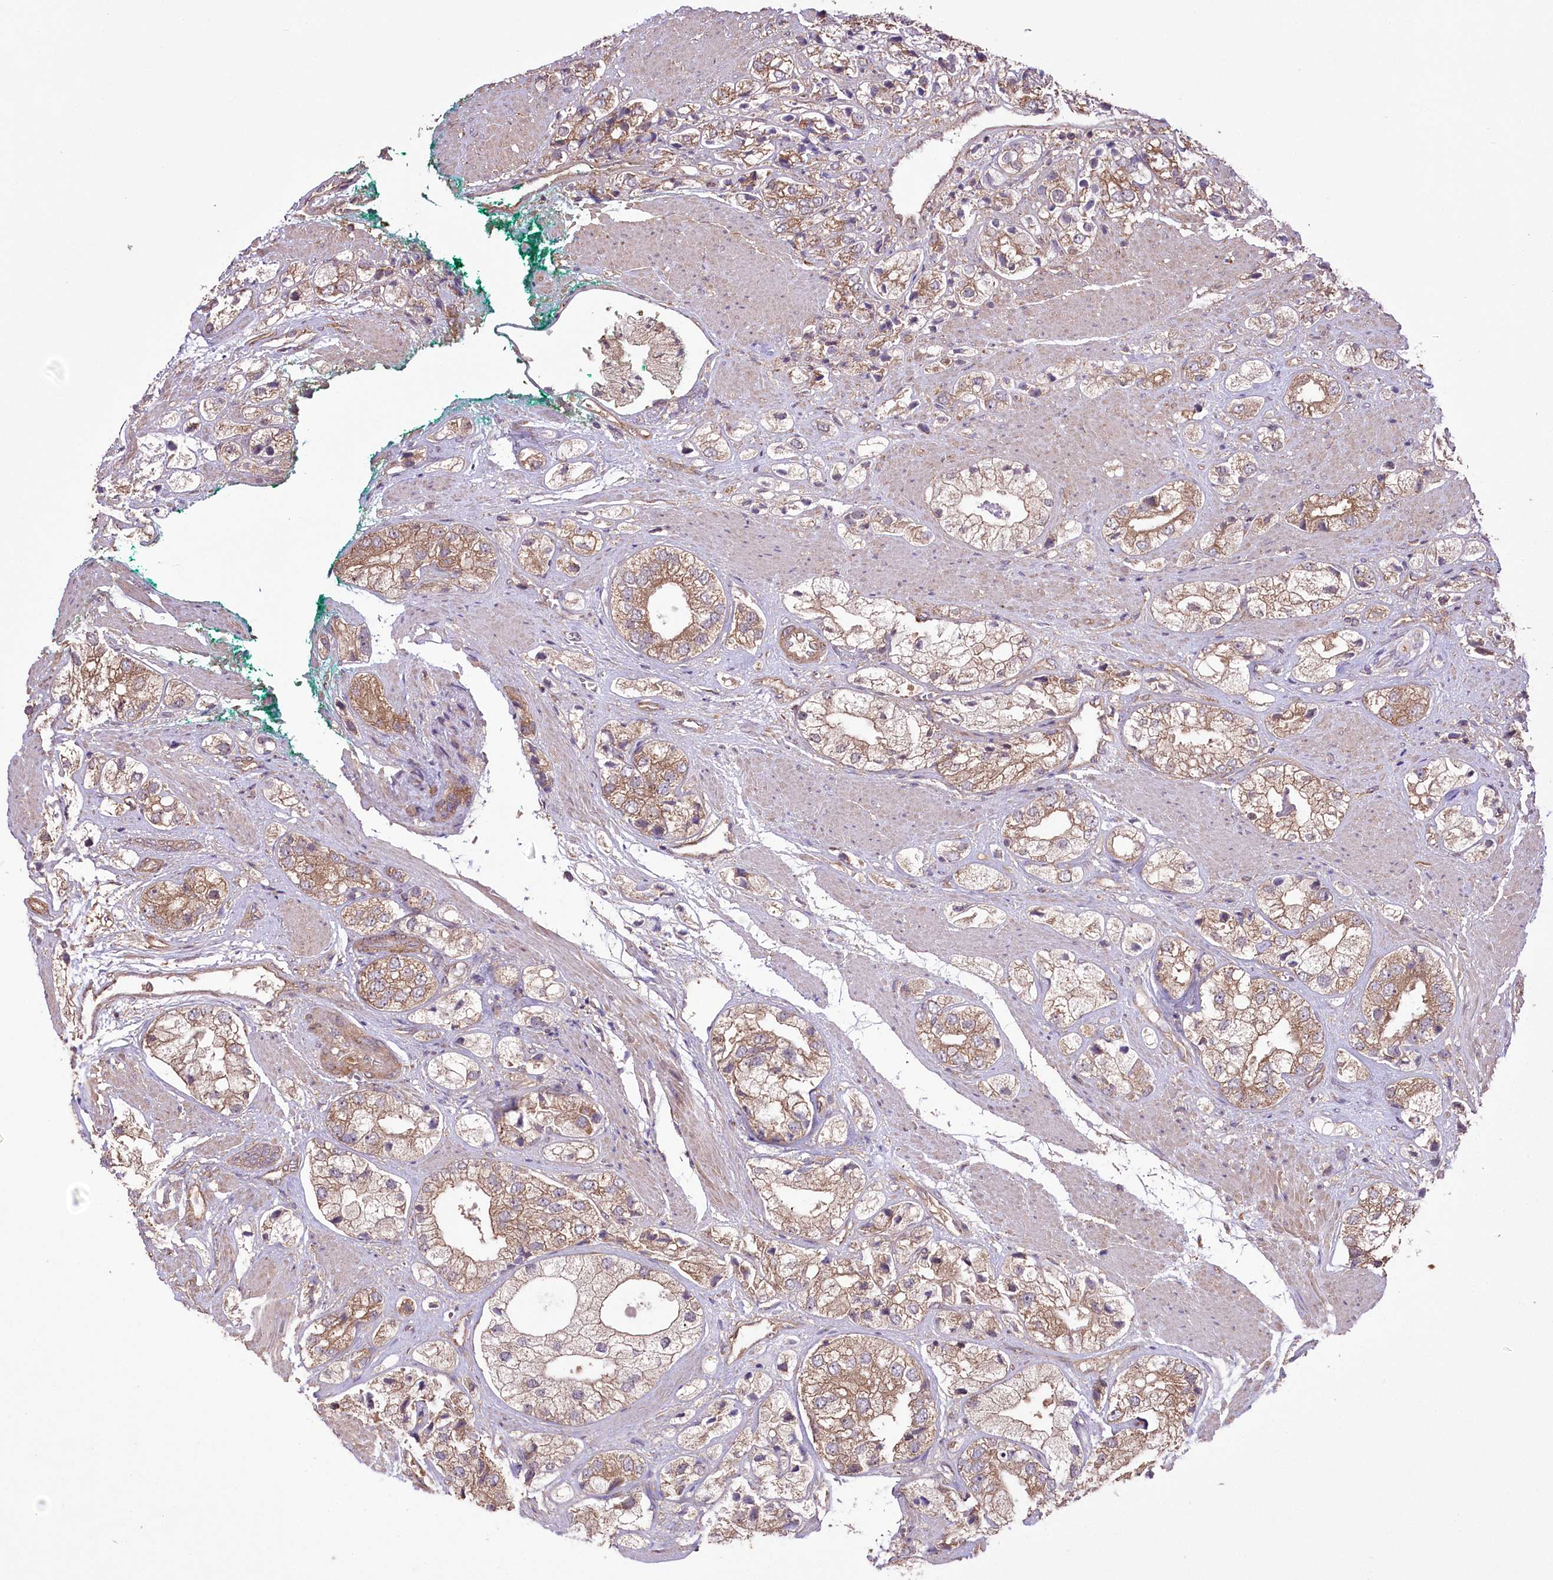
{"staining": {"intensity": "moderate", "quantity": "25%-75%", "location": "cytoplasmic/membranous"}, "tissue": "prostate cancer", "cell_type": "Tumor cells", "image_type": "cancer", "snomed": [{"axis": "morphology", "description": "Adenocarcinoma, High grade"}, {"axis": "topography", "description": "Prostate"}], "caption": "A medium amount of moderate cytoplasmic/membranous expression is appreciated in approximately 25%-75% of tumor cells in prostate adenocarcinoma (high-grade) tissue.", "gene": "PRSS53", "patient": {"sex": "male", "age": 50}}